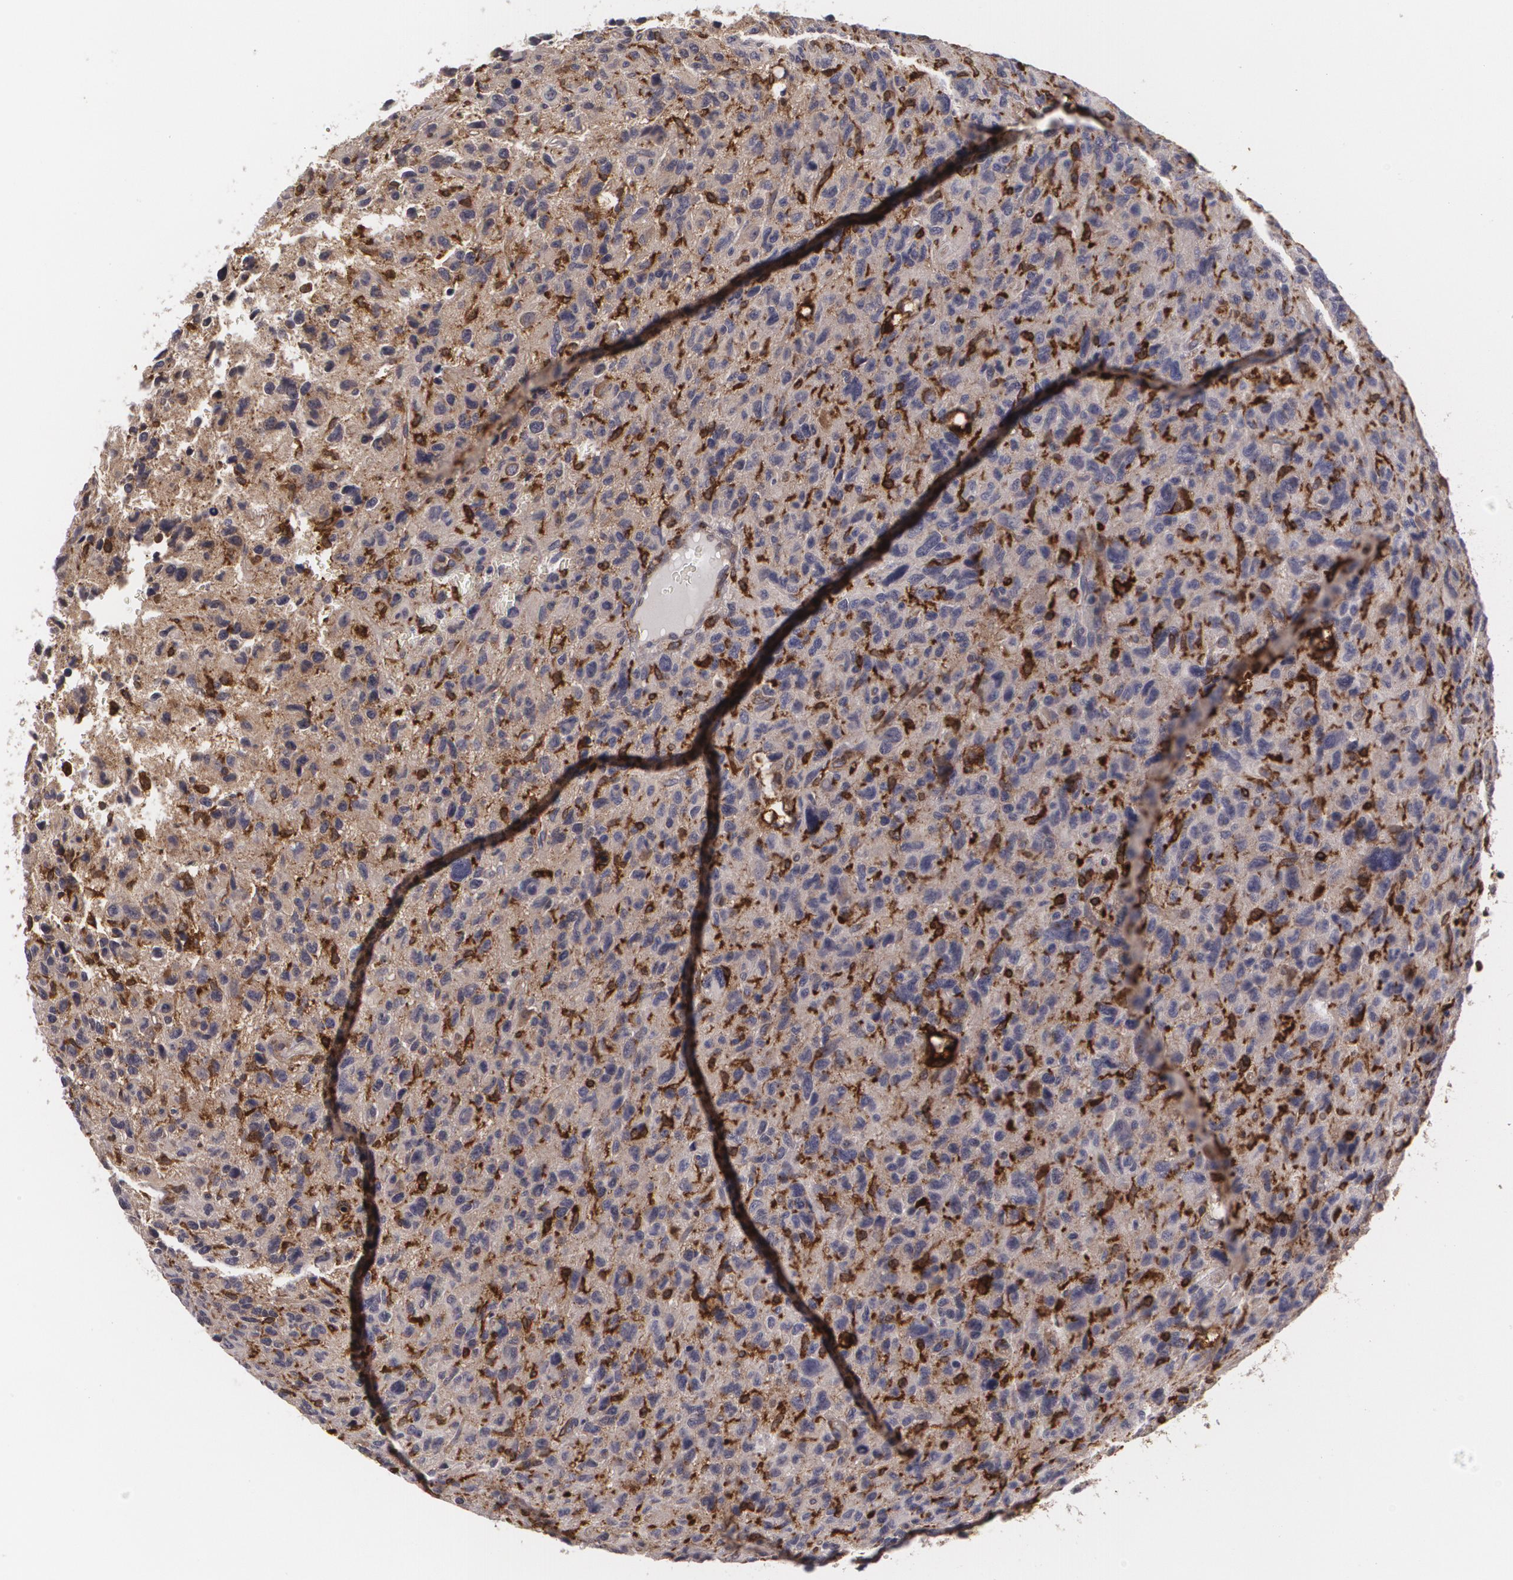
{"staining": {"intensity": "strong", "quantity": "25%-75%", "location": "cytoplasmic/membranous"}, "tissue": "glioma", "cell_type": "Tumor cells", "image_type": "cancer", "snomed": [{"axis": "morphology", "description": "Glioma, malignant, High grade"}, {"axis": "topography", "description": "Brain"}], "caption": "A photomicrograph of human malignant high-grade glioma stained for a protein demonstrates strong cytoplasmic/membranous brown staining in tumor cells.", "gene": "BIN1", "patient": {"sex": "female", "age": 60}}